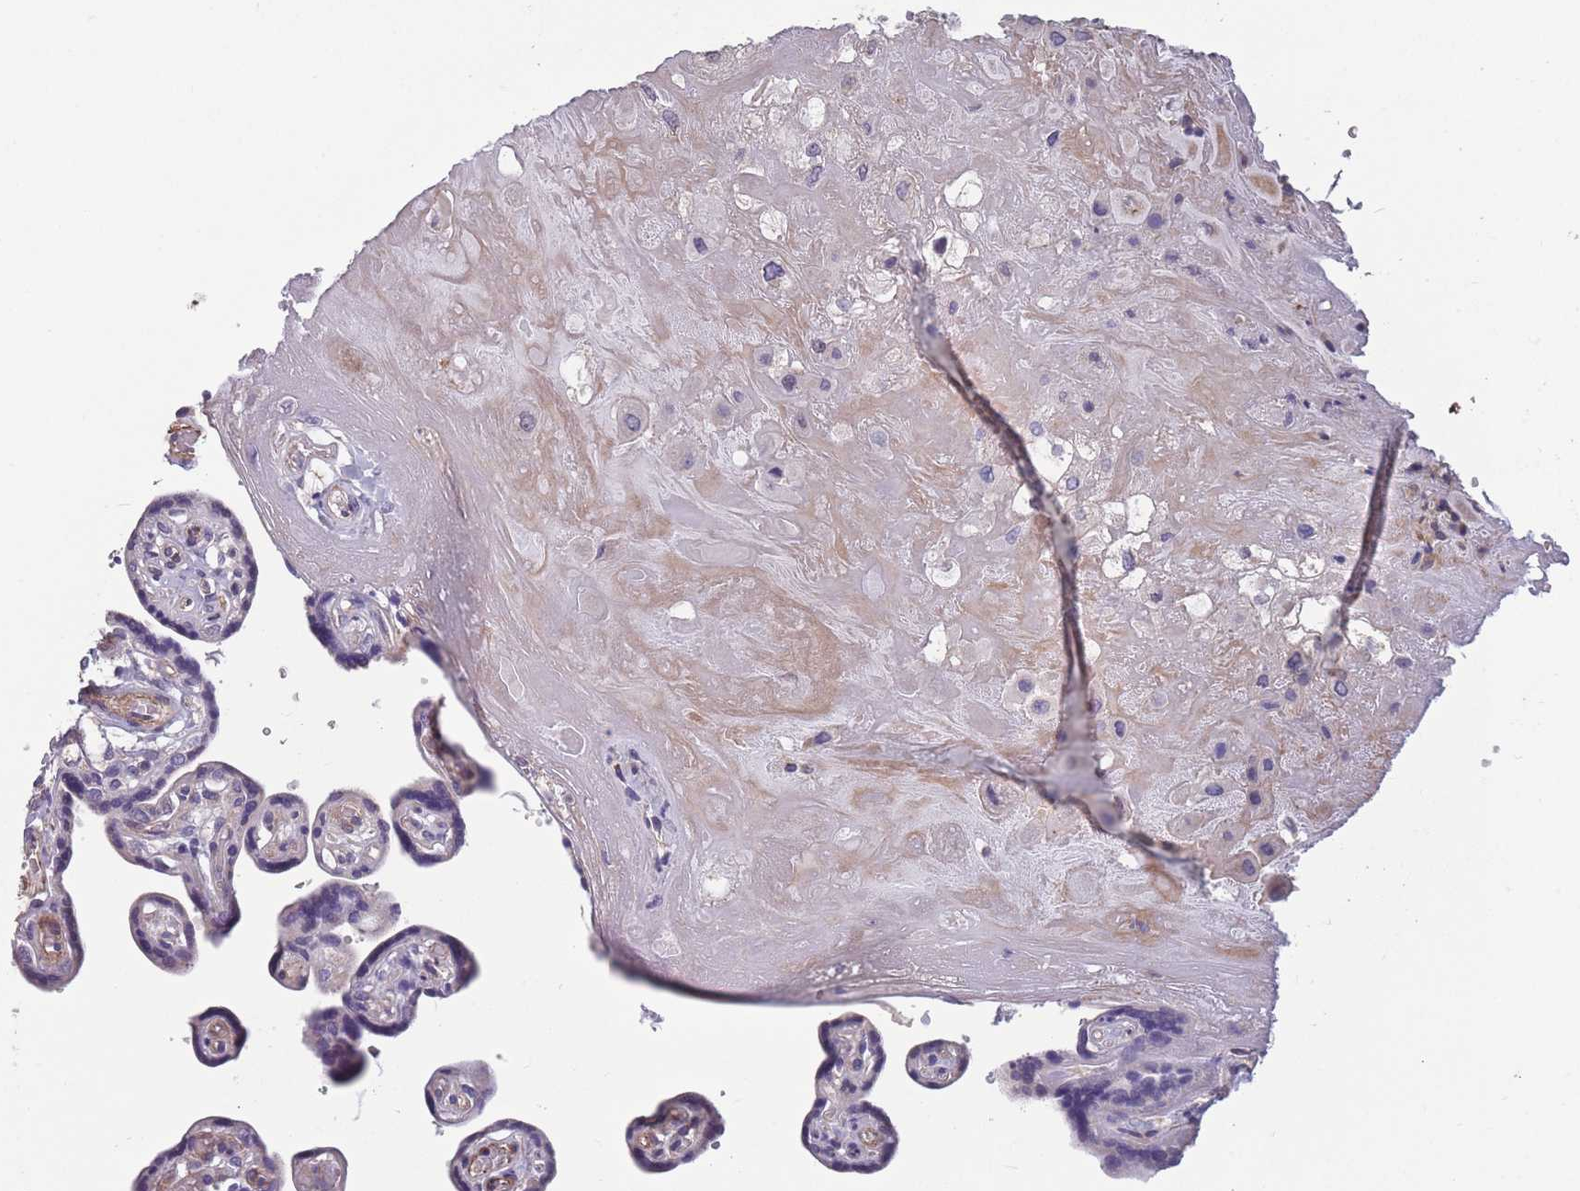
{"staining": {"intensity": "negative", "quantity": "none", "location": "none"}, "tissue": "placenta", "cell_type": "Decidual cells", "image_type": "normal", "snomed": [{"axis": "morphology", "description": "Normal tissue, NOS"}, {"axis": "topography", "description": "Placenta"}], "caption": "Immunohistochemistry (IHC) of benign placenta demonstrates no positivity in decidual cells.", "gene": "TOMM40L", "patient": {"sex": "female", "age": 32}}